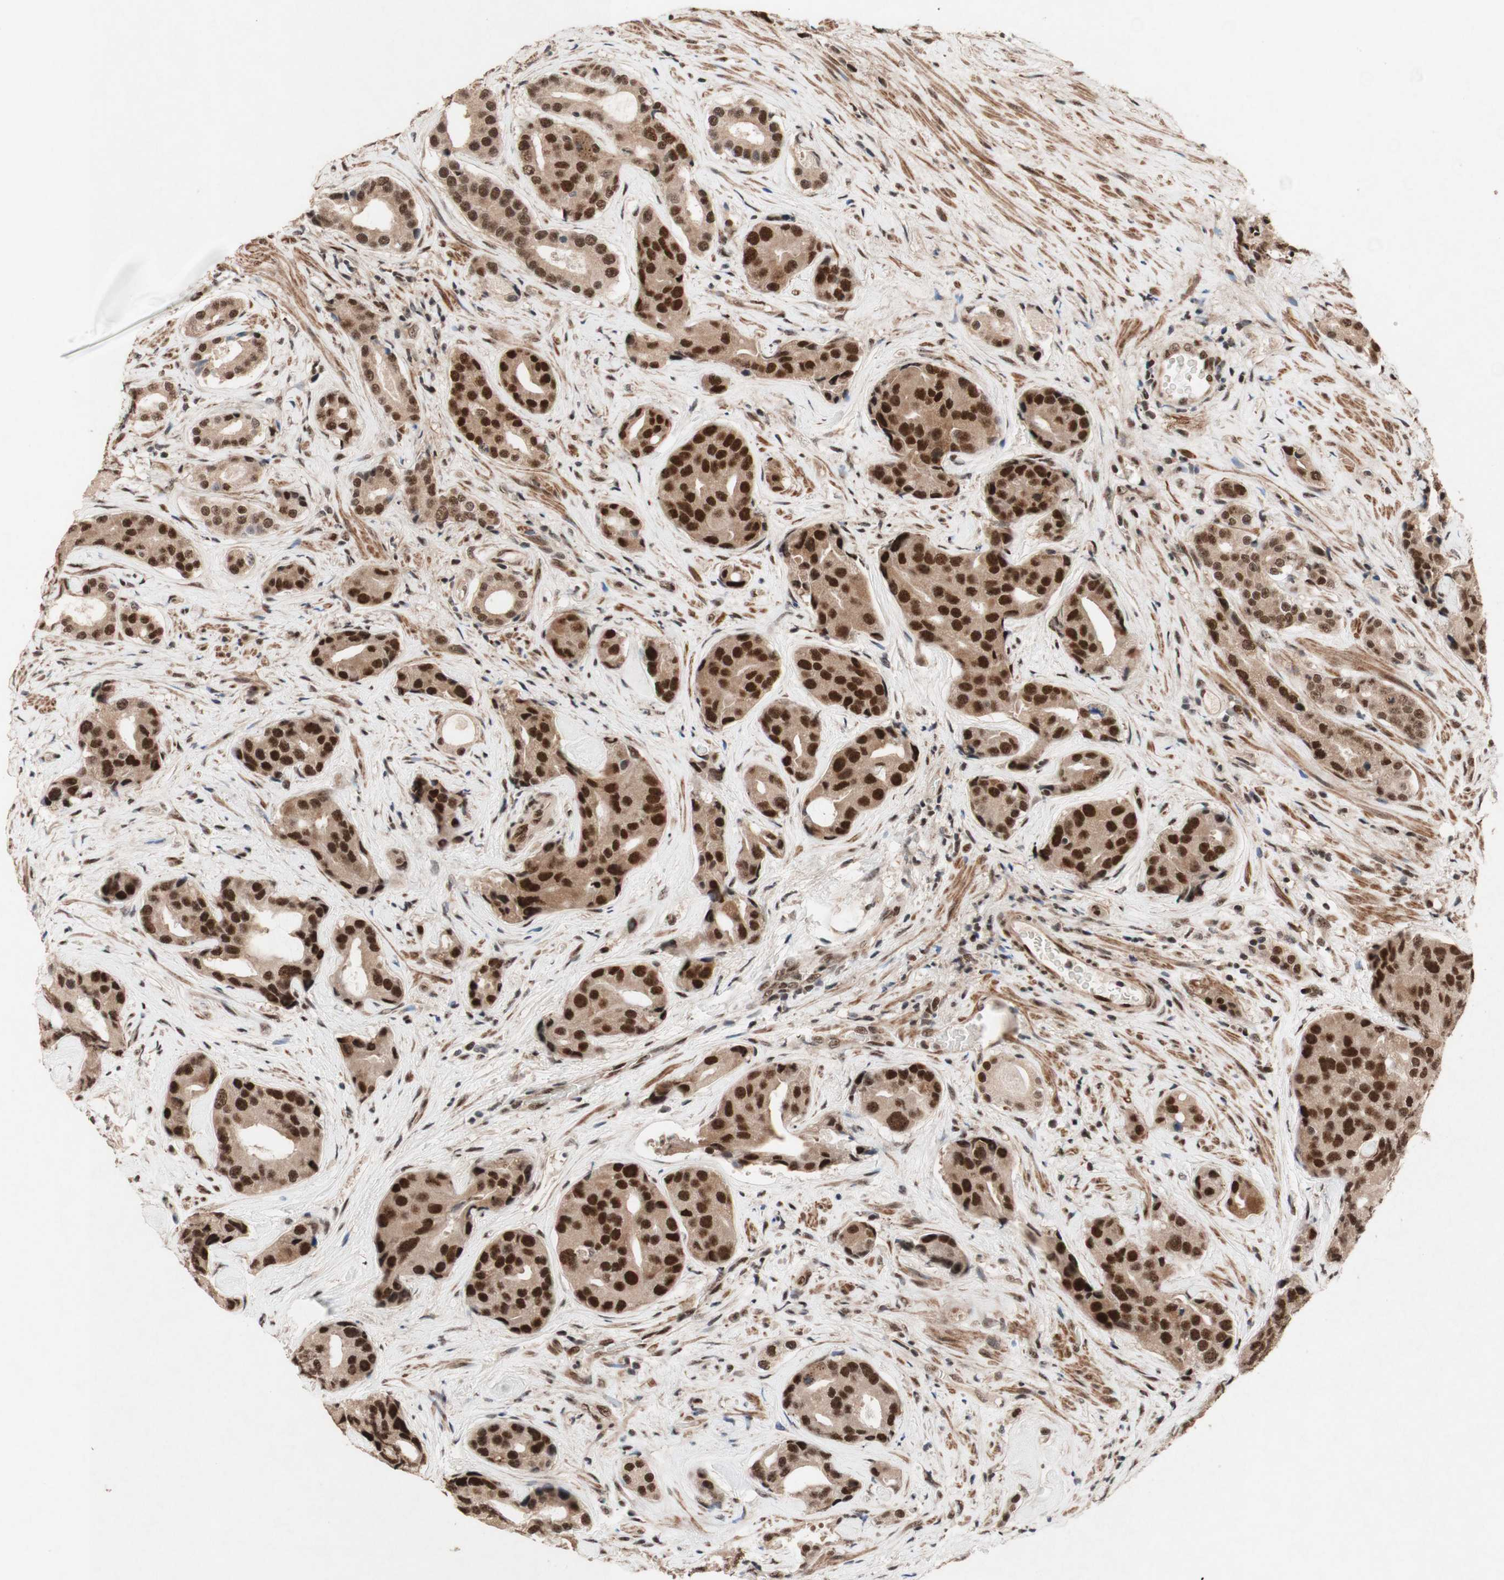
{"staining": {"intensity": "strong", "quantity": ">75%", "location": "nuclear"}, "tissue": "prostate cancer", "cell_type": "Tumor cells", "image_type": "cancer", "snomed": [{"axis": "morphology", "description": "Adenocarcinoma, High grade"}, {"axis": "topography", "description": "Prostate"}], "caption": "Strong nuclear expression is seen in approximately >75% of tumor cells in adenocarcinoma (high-grade) (prostate).", "gene": "TLE1", "patient": {"sex": "male", "age": 71}}